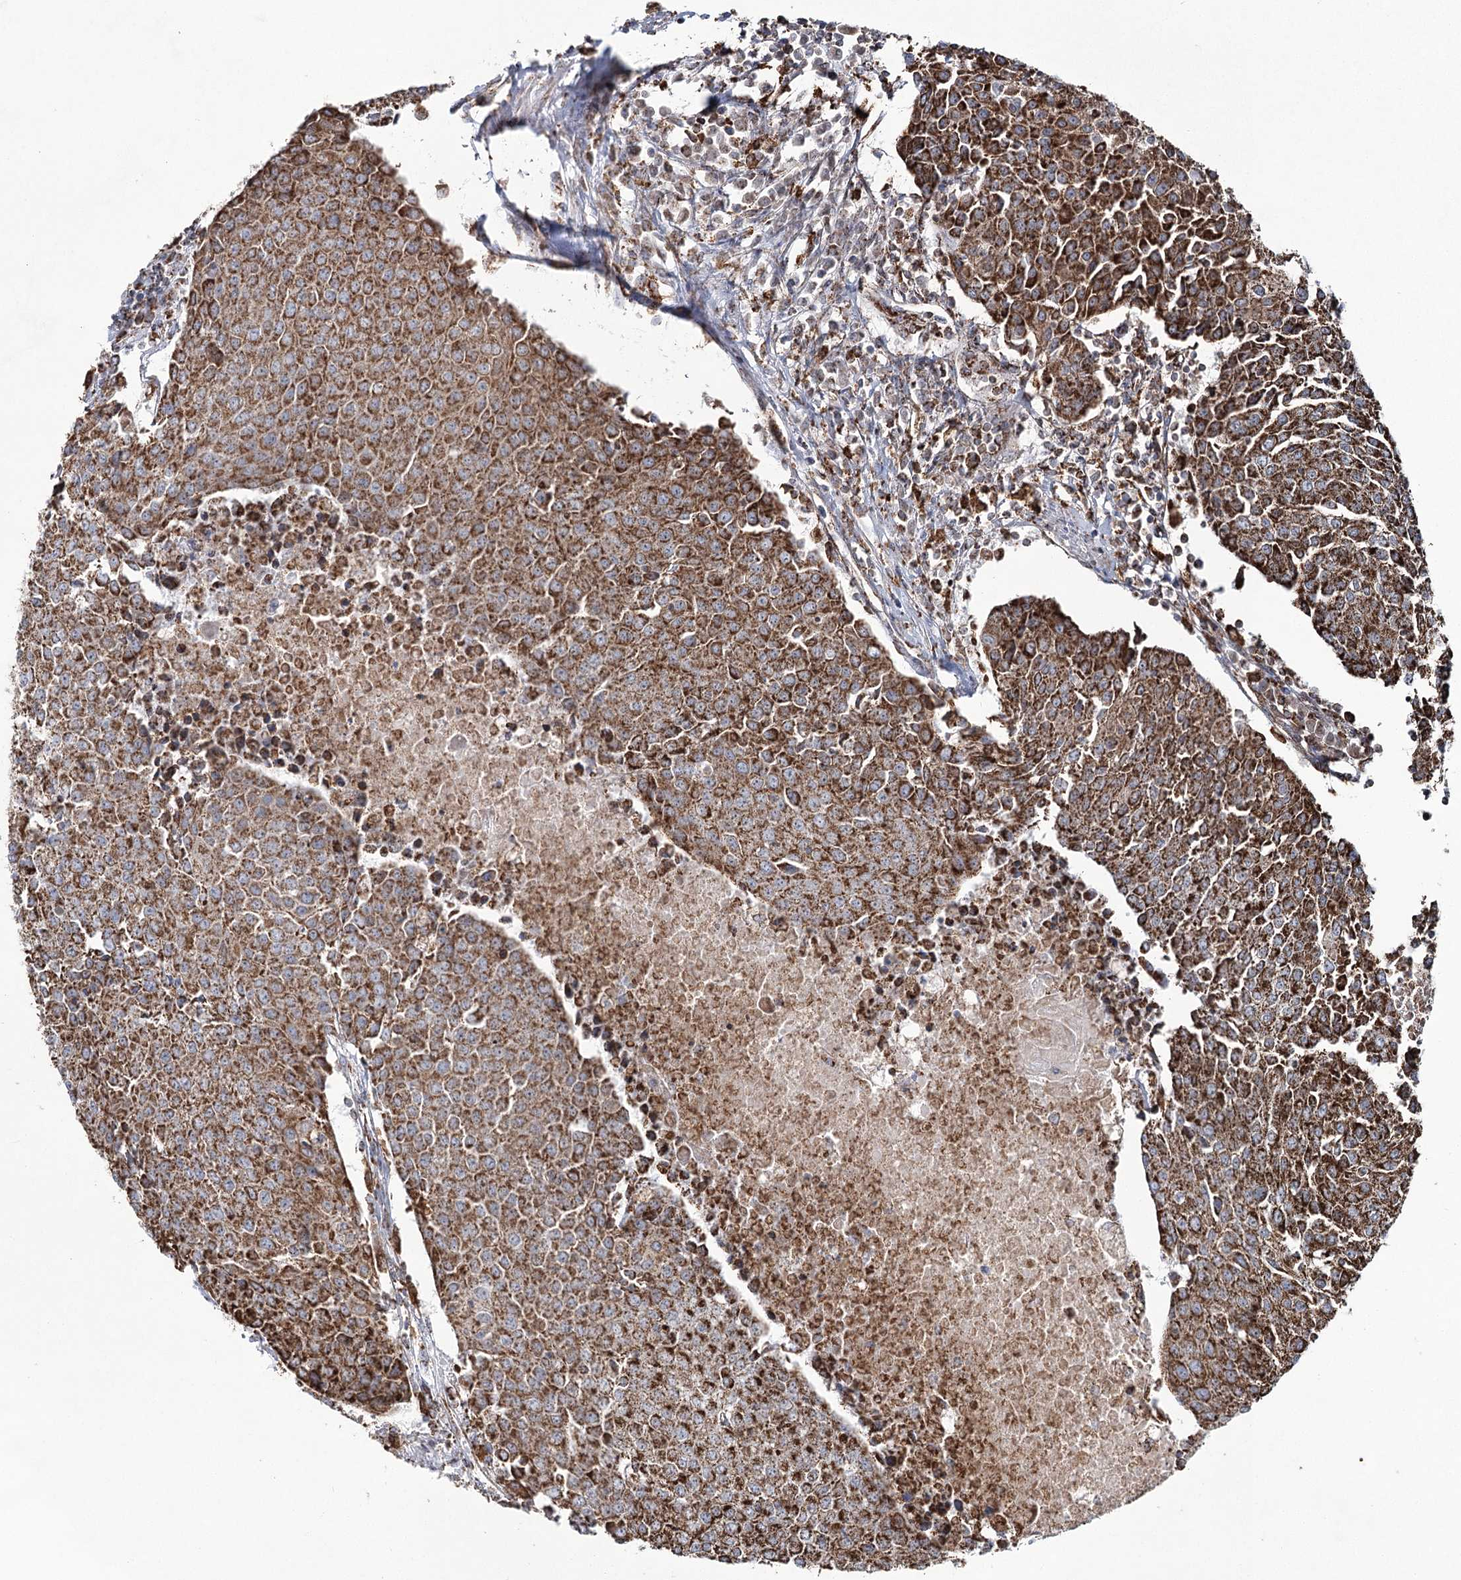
{"staining": {"intensity": "strong", "quantity": ">75%", "location": "cytoplasmic/membranous"}, "tissue": "urothelial cancer", "cell_type": "Tumor cells", "image_type": "cancer", "snomed": [{"axis": "morphology", "description": "Urothelial carcinoma, High grade"}, {"axis": "topography", "description": "Urinary bladder"}], "caption": "A high amount of strong cytoplasmic/membranous staining is seen in about >75% of tumor cells in high-grade urothelial carcinoma tissue. (IHC, brightfield microscopy, high magnification).", "gene": "CWF19L1", "patient": {"sex": "female", "age": 85}}